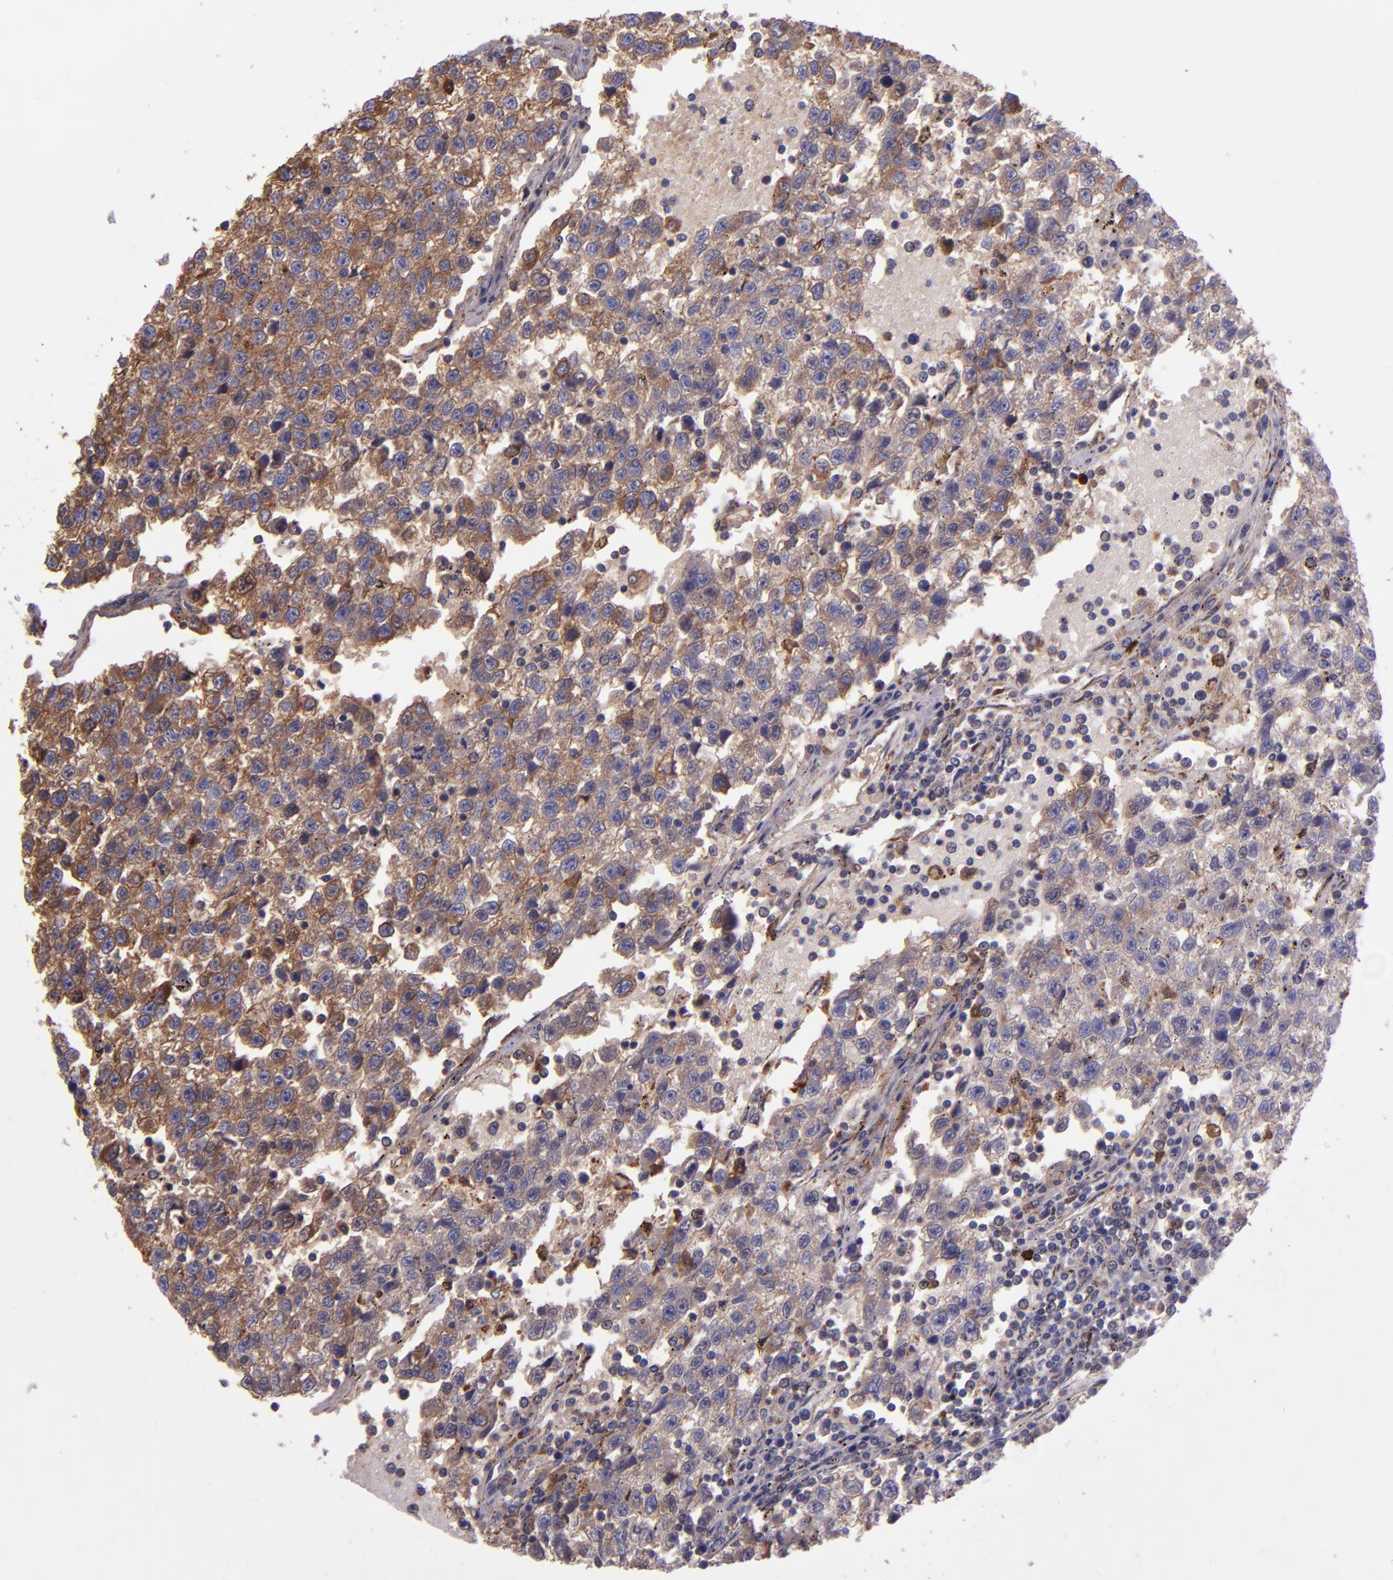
{"staining": {"intensity": "moderate", "quantity": ">75%", "location": "cytoplasmic/membranous"}, "tissue": "testis cancer", "cell_type": "Tumor cells", "image_type": "cancer", "snomed": [{"axis": "morphology", "description": "Seminoma, NOS"}, {"axis": "topography", "description": "Testis"}], "caption": "Protein analysis of seminoma (testis) tissue shows moderate cytoplasmic/membranous positivity in about >75% of tumor cells.", "gene": "WASHC1", "patient": {"sex": "male", "age": 35}}